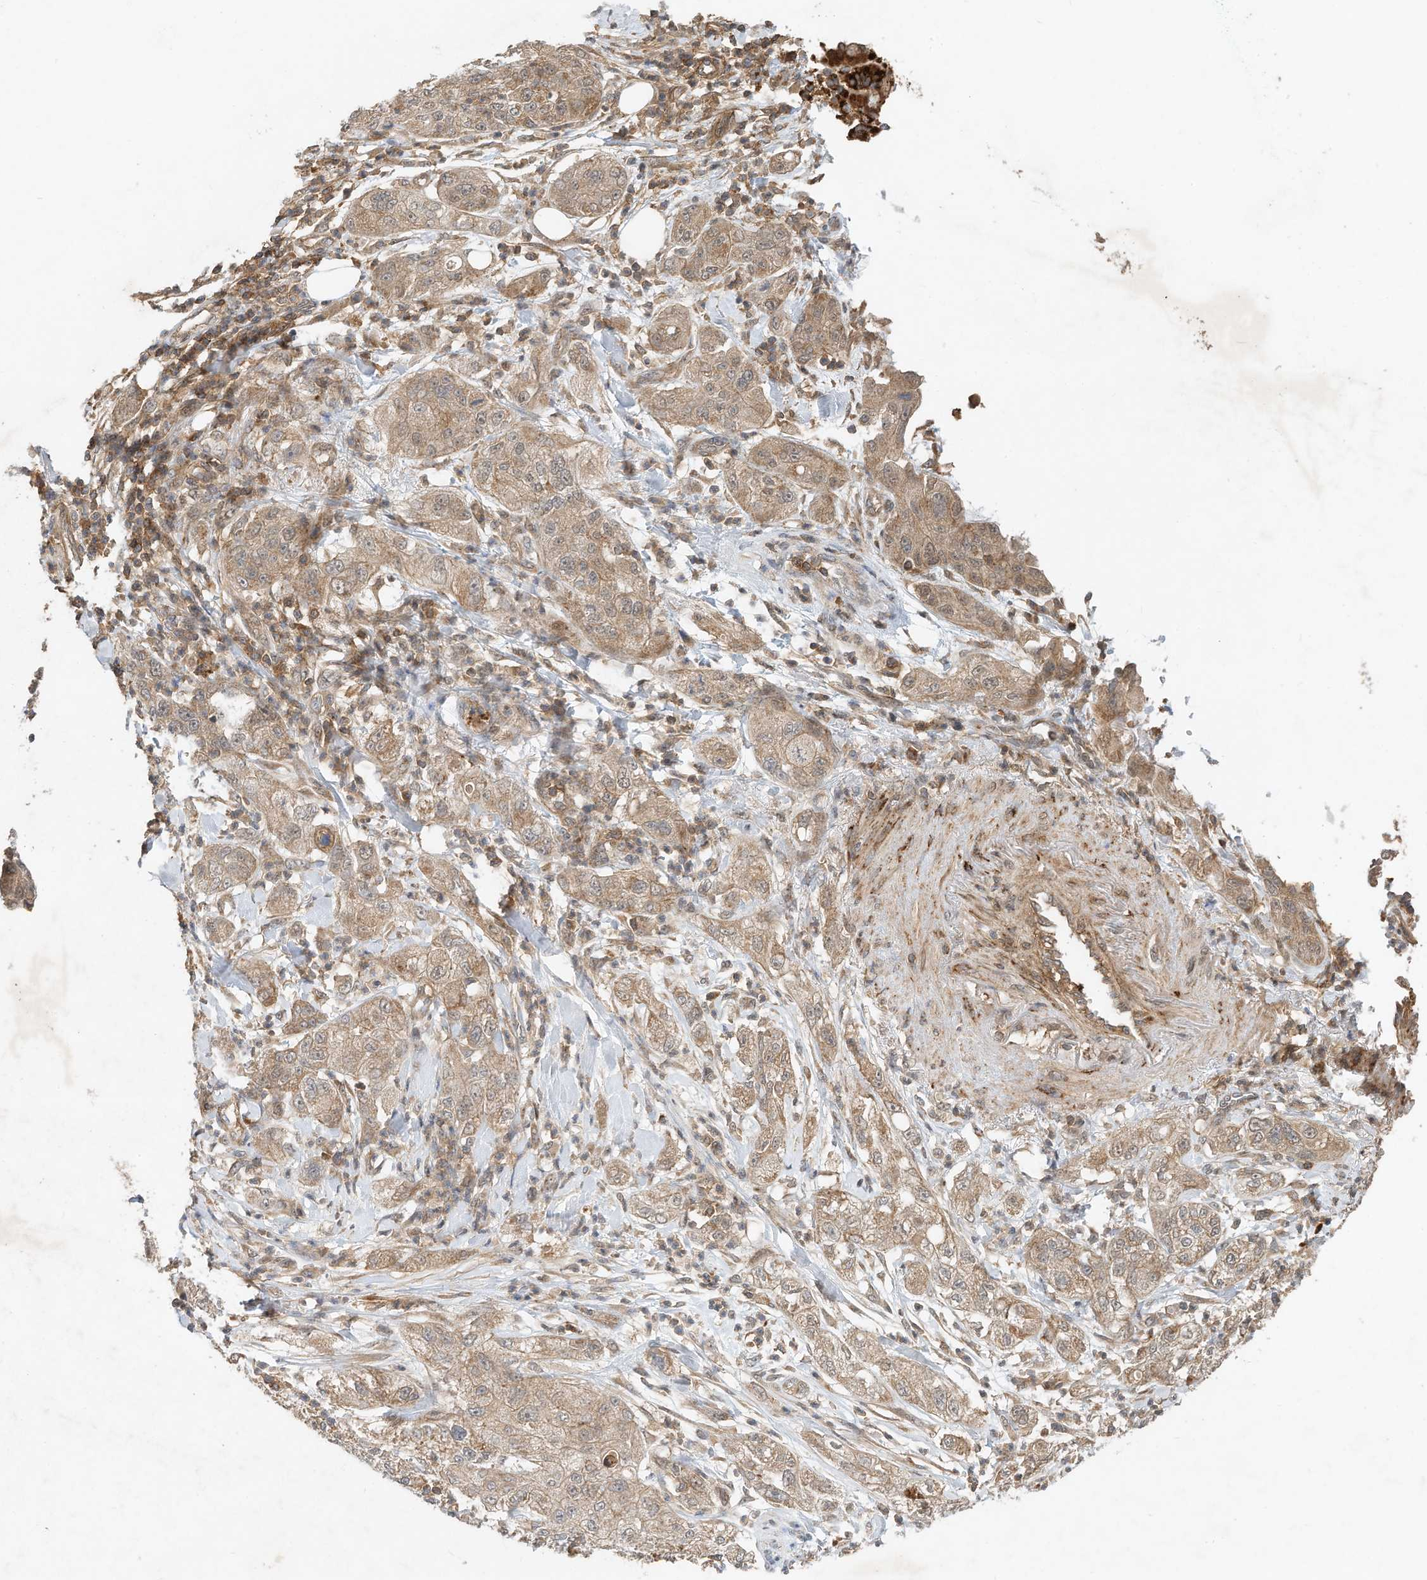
{"staining": {"intensity": "weak", "quantity": ">75%", "location": "cytoplasmic/membranous"}, "tissue": "pancreatic cancer", "cell_type": "Tumor cells", "image_type": "cancer", "snomed": [{"axis": "morphology", "description": "Adenocarcinoma, NOS"}, {"axis": "topography", "description": "Pancreas"}], "caption": "Protein expression analysis of pancreatic cancer (adenocarcinoma) demonstrates weak cytoplasmic/membranous positivity in about >75% of tumor cells.", "gene": "CPAMD8", "patient": {"sex": "female", "age": 78}}